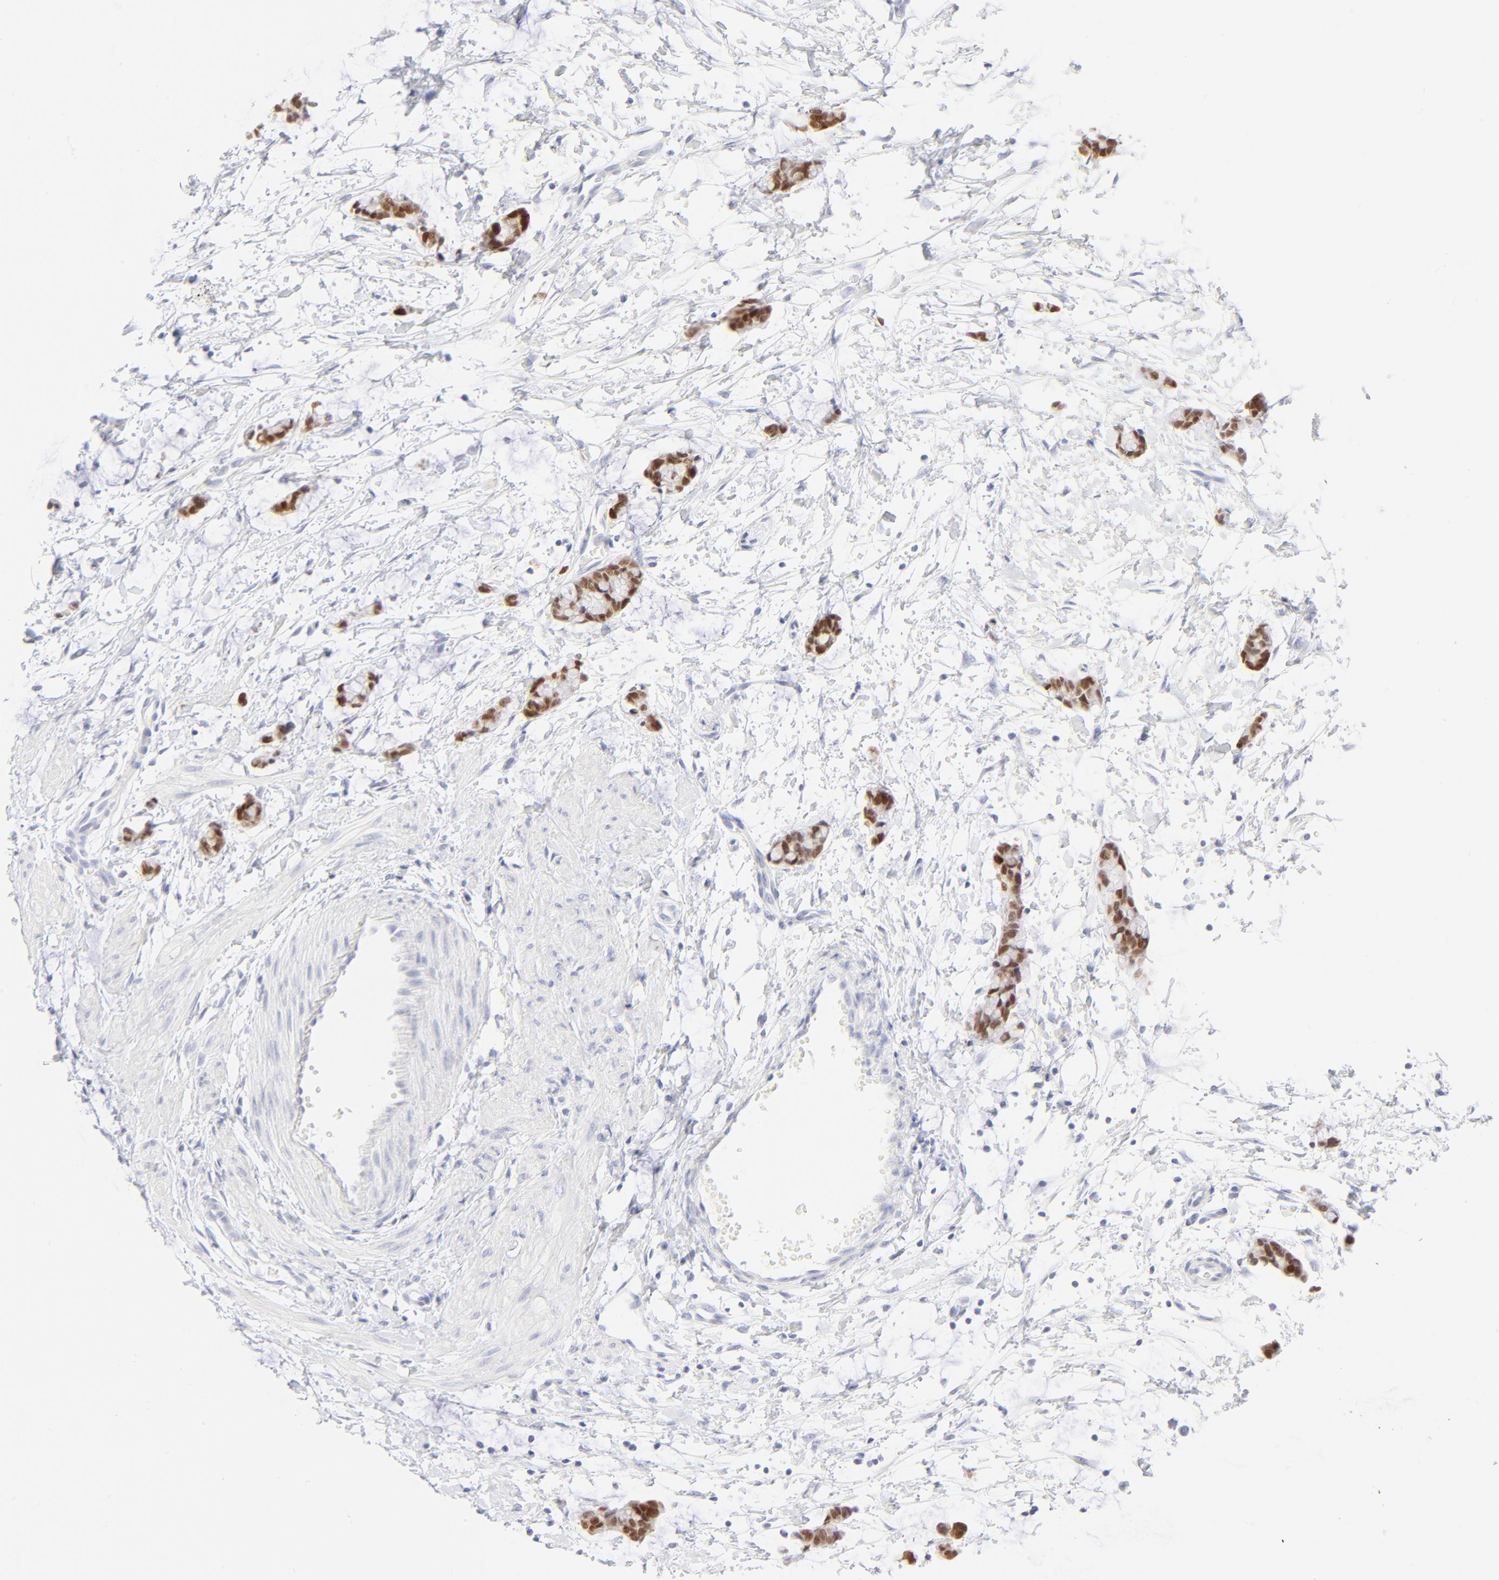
{"staining": {"intensity": "strong", "quantity": ">75%", "location": "nuclear"}, "tissue": "colorectal cancer", "cell_type": "Tumor cells", "image_type": "cancer", "snomed": [{"axis": "morphology", "description": "Adenocarcinoma, NOS"}, {"axis": "topography", "description": "Colon"}], "caption": "Colorectal cancer stained with a protein marker exhibits strong staining in tumor cells.", "gene": "ELF3", "patient": {"sex": "male", "age": 14}}